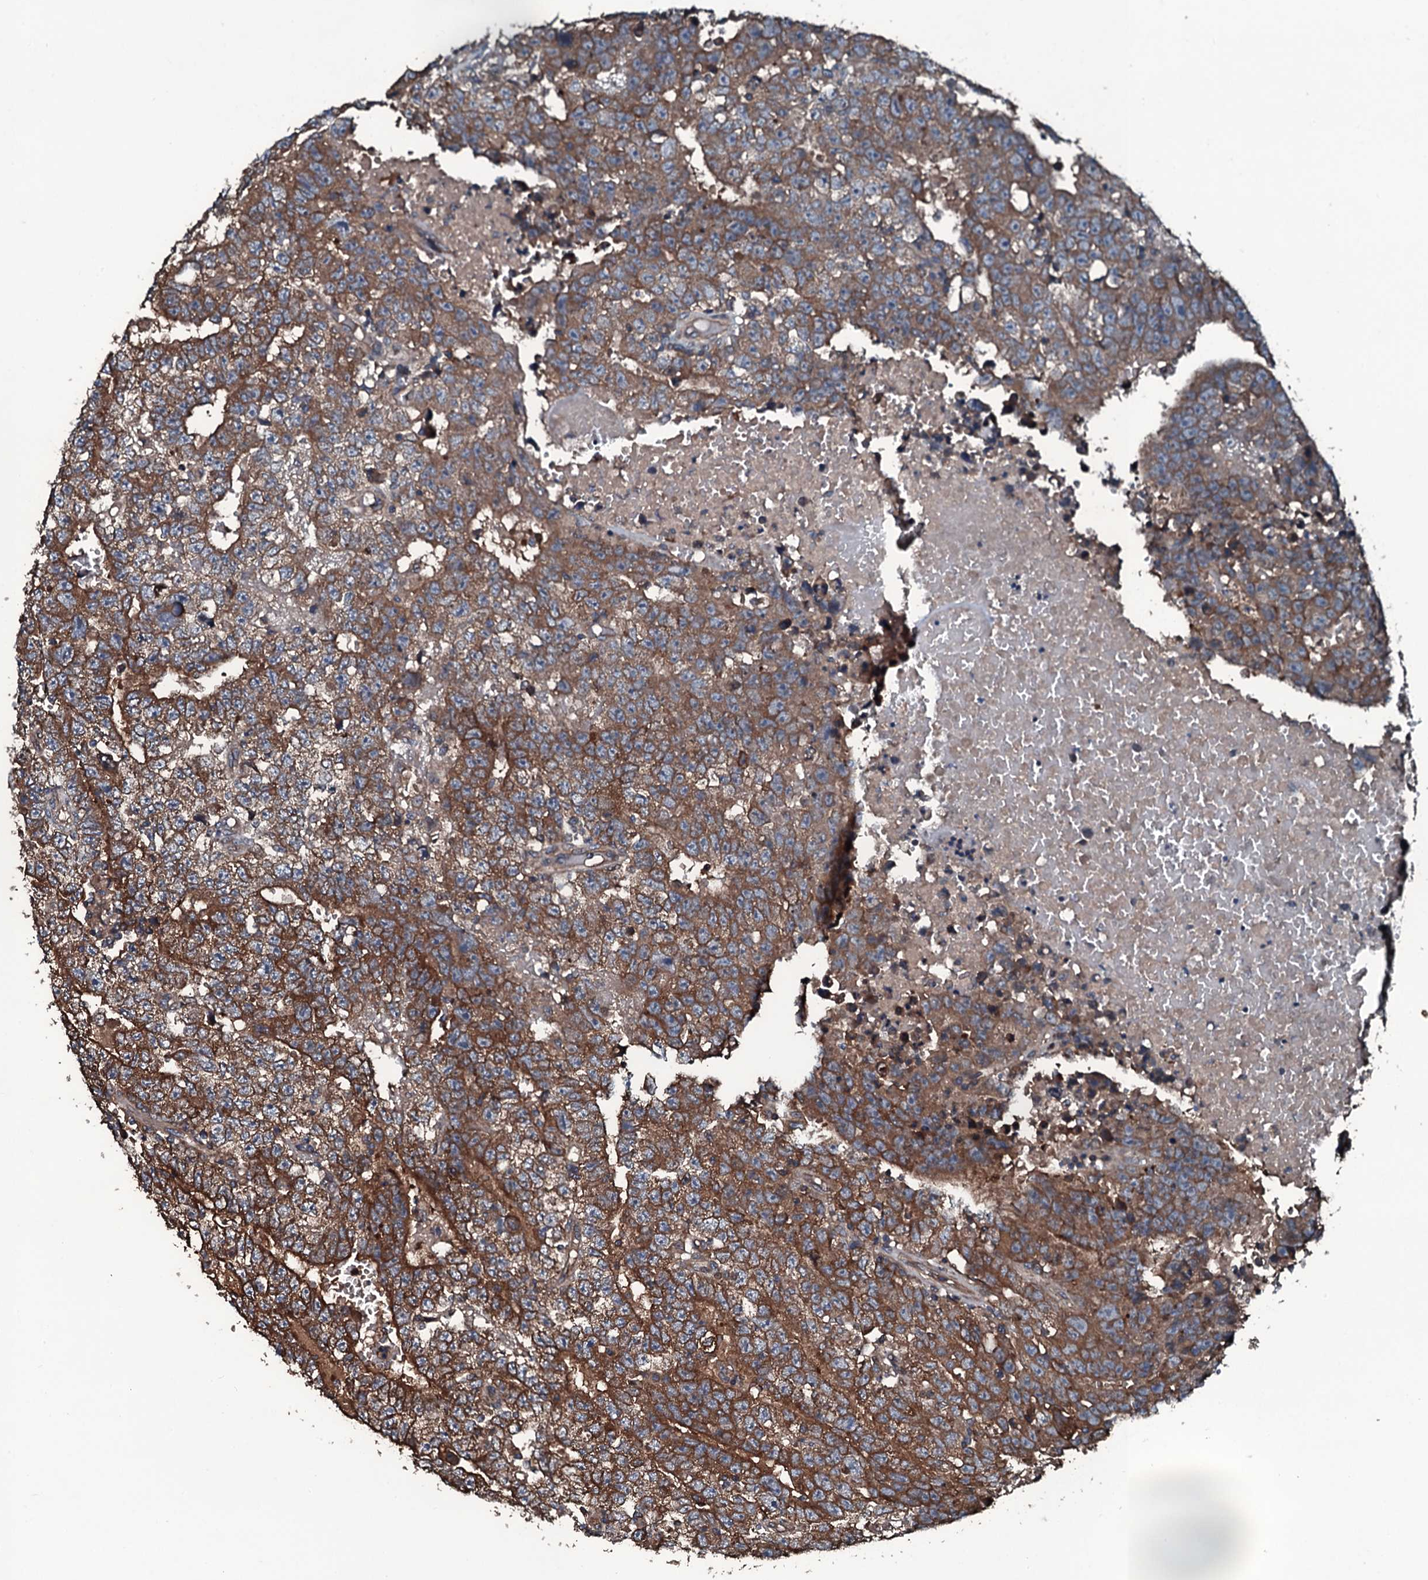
{"staining": {"intensity": "strong", "quantity": "25%-75%", "location": "cytoplasmic/membranous"}, "tissue": "testis cancer", "cell_type": "Tumor cells", "image_type": "cancer", "snomed": [{"axis": "morphology", "description": "Carcinoma, Embryonal, NOS"}, {"axis": "topography", "description": "Testis"}], "caption": "There is high levels of strong cytoplasmic/membranous positivity in tumor cells of testis cancer, as demonstrated by immunohistochemical staining (brown color).", "gene": "AARS1", "patient": {"sex": "male", "age": 25}}